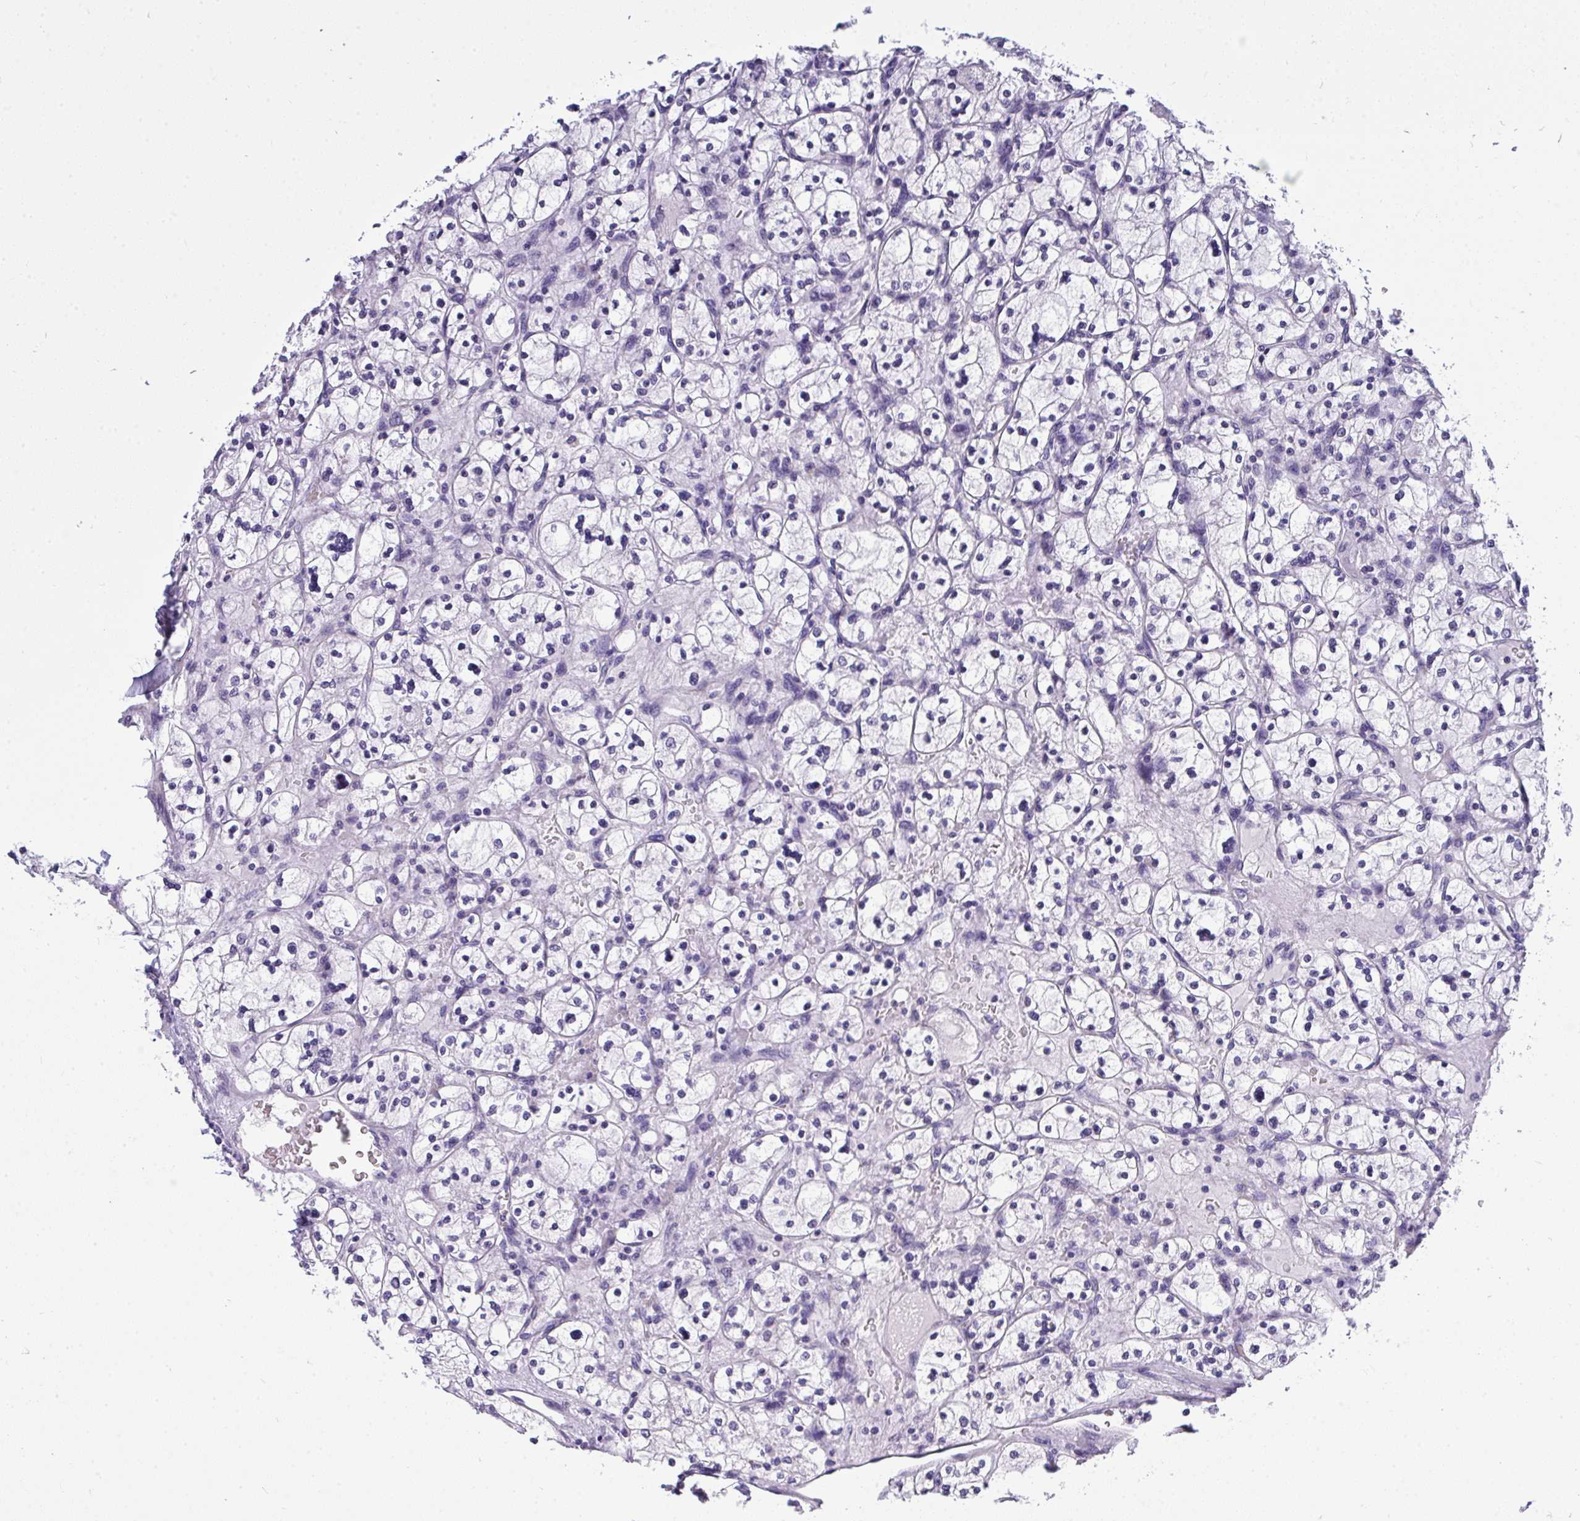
{"staining": {"intensity": "negative", "quantity": "none", "location": "none"}, "tissue": "renal cancer", "cell_type": "Tumor cells", "image_type": "cancer", "snomed": [{"axis": "morphology", "description": "Adenocarcinoma, NOS"}, {"axis": "topography", "description": "Kidney"}], "caption": "Tumor cells show no significant protein positivity in adenocarcinoma (renal).", "gene": "PLPPR3", "patient": {"sex": "female", "age": 83}}